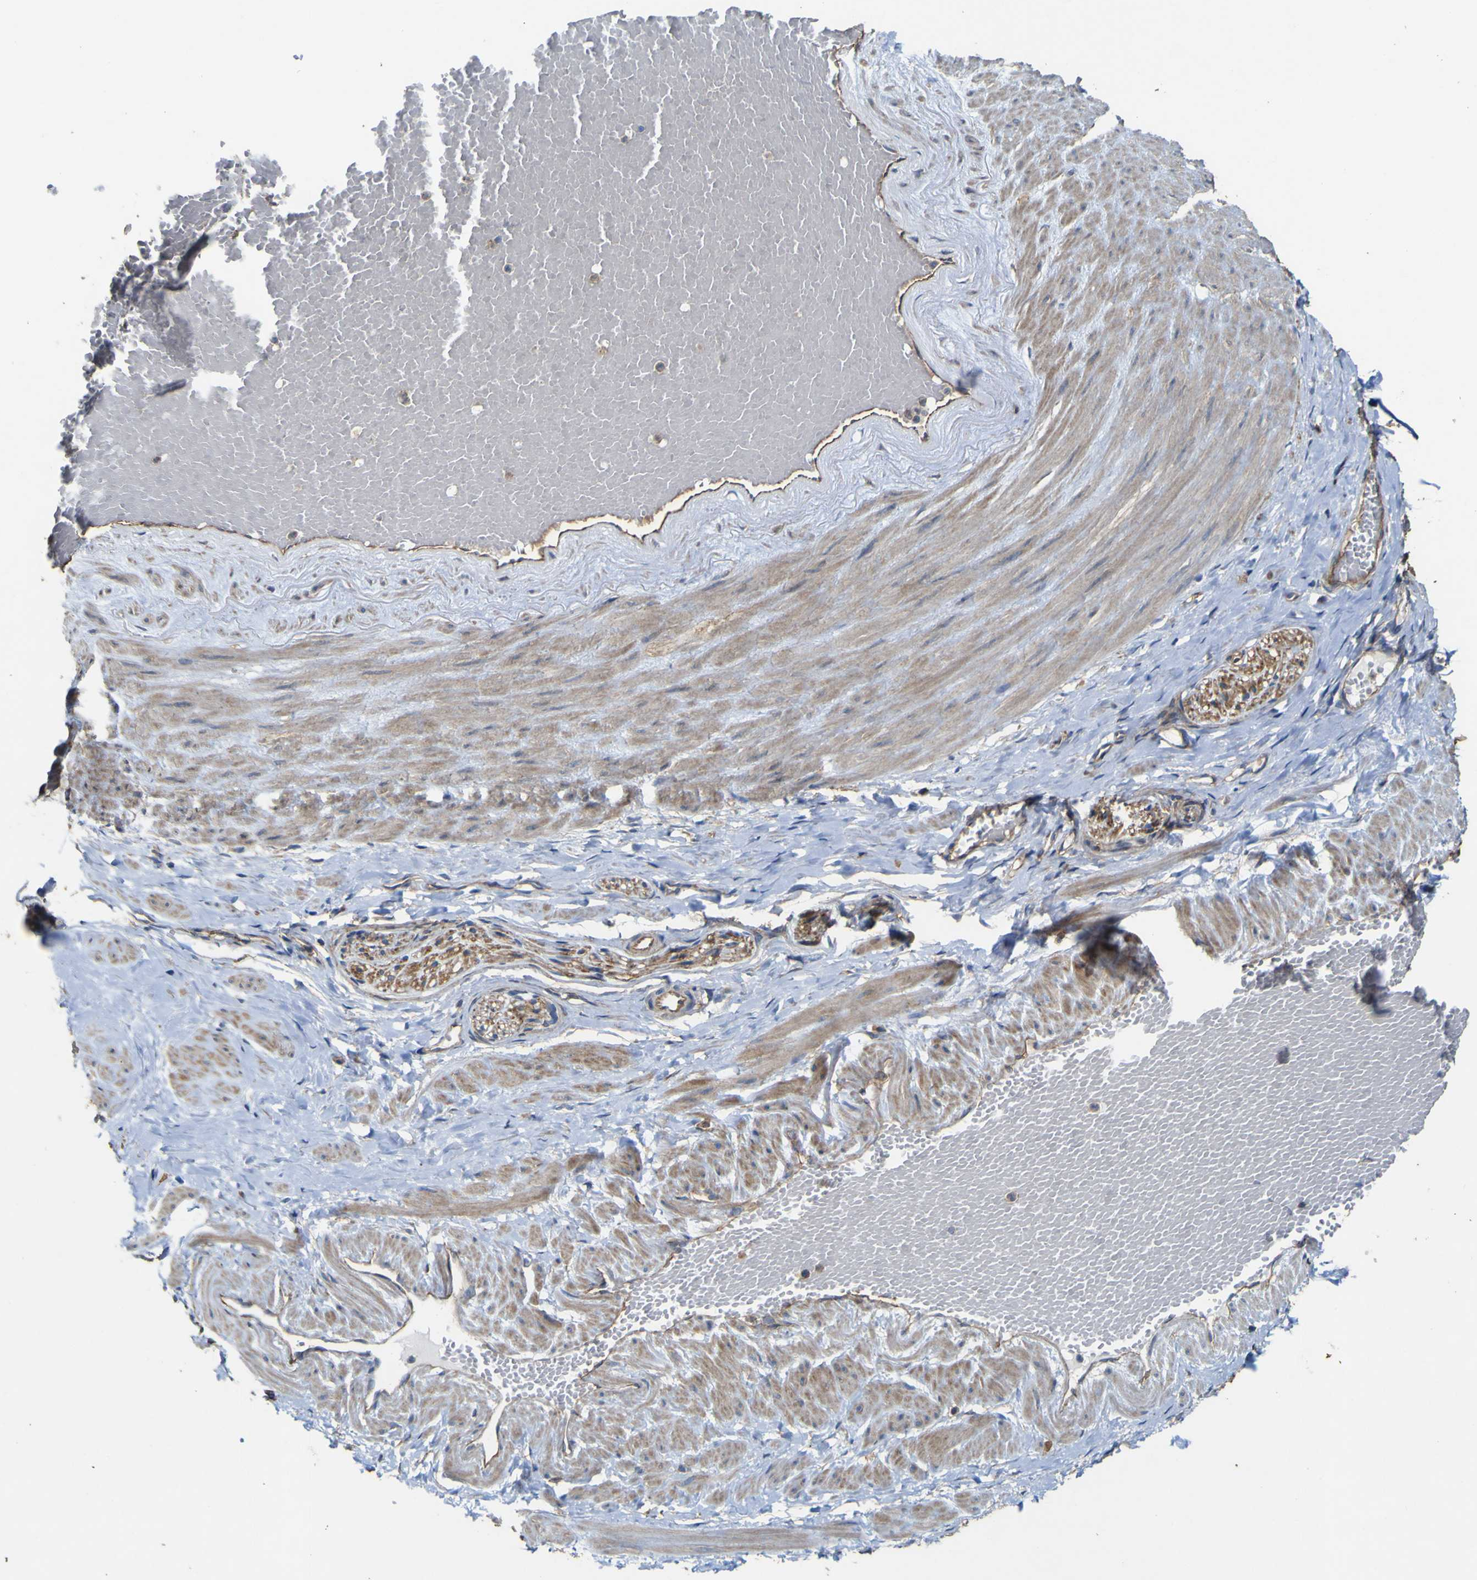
{"staining": {"intensity": "strong", "quantity": ">75%", "location": "cytoplasmic/membranous"}, "tissue": "adipose tissue", "cell_type": "Adipocytes", "image_type": "normal", "snomed": [{"axis": "morphology", "description": "Normal tissue, NOS"}, {"axis": "topography", "description": "Soft tissue"}, {"axis": "topography", "description": "Vascular tissue"}], "caption": "Normal adipose tissue exhibits strong cytoplasmic/membranous positivity in about >75% of adipocytes.", "gene": "TNFSF15", "patient": {"sex": "female", "age": 35}}